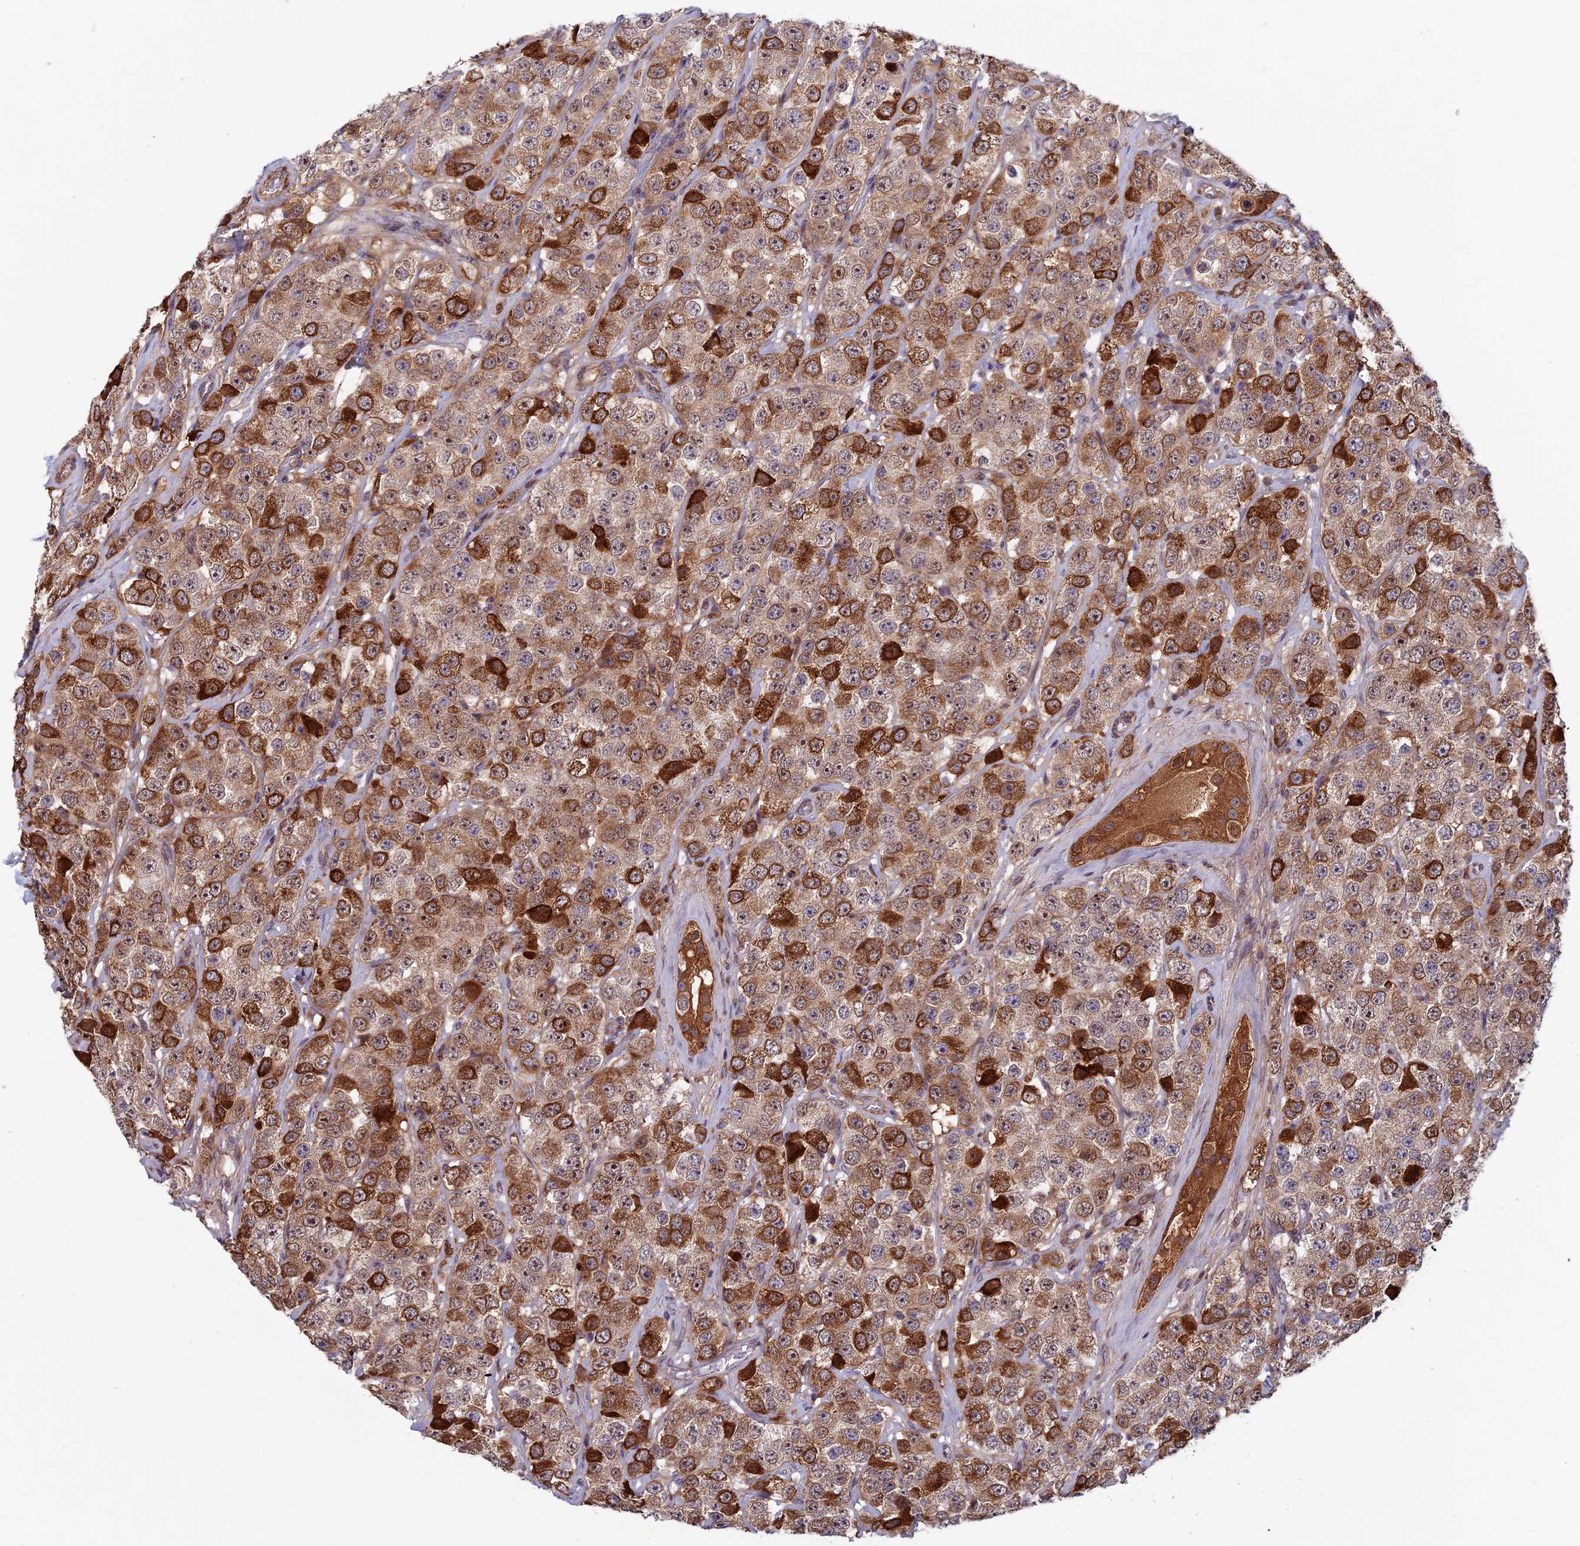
{"staining": {"intensity": "strong", "quantity": "25%-75%", "location": "cytoplasmic/membranous"}, "tissue": "testis cancer", "cell_type": "Tumor cells", "image_type": "cancer", "snomed": [{"axis": "morphology", "description": "Seminoma, NOS"}, {"axis": "topography", "description": "Testis"}], "caption": "About 25%-75% of tumor cells in testis cancer demonstrate strong cytoplasmic/membranous protein staining as visualized by brown immunohistochemical staining.", "gene": "FADS1", "patient": {"sex": "male", "age": 28}}